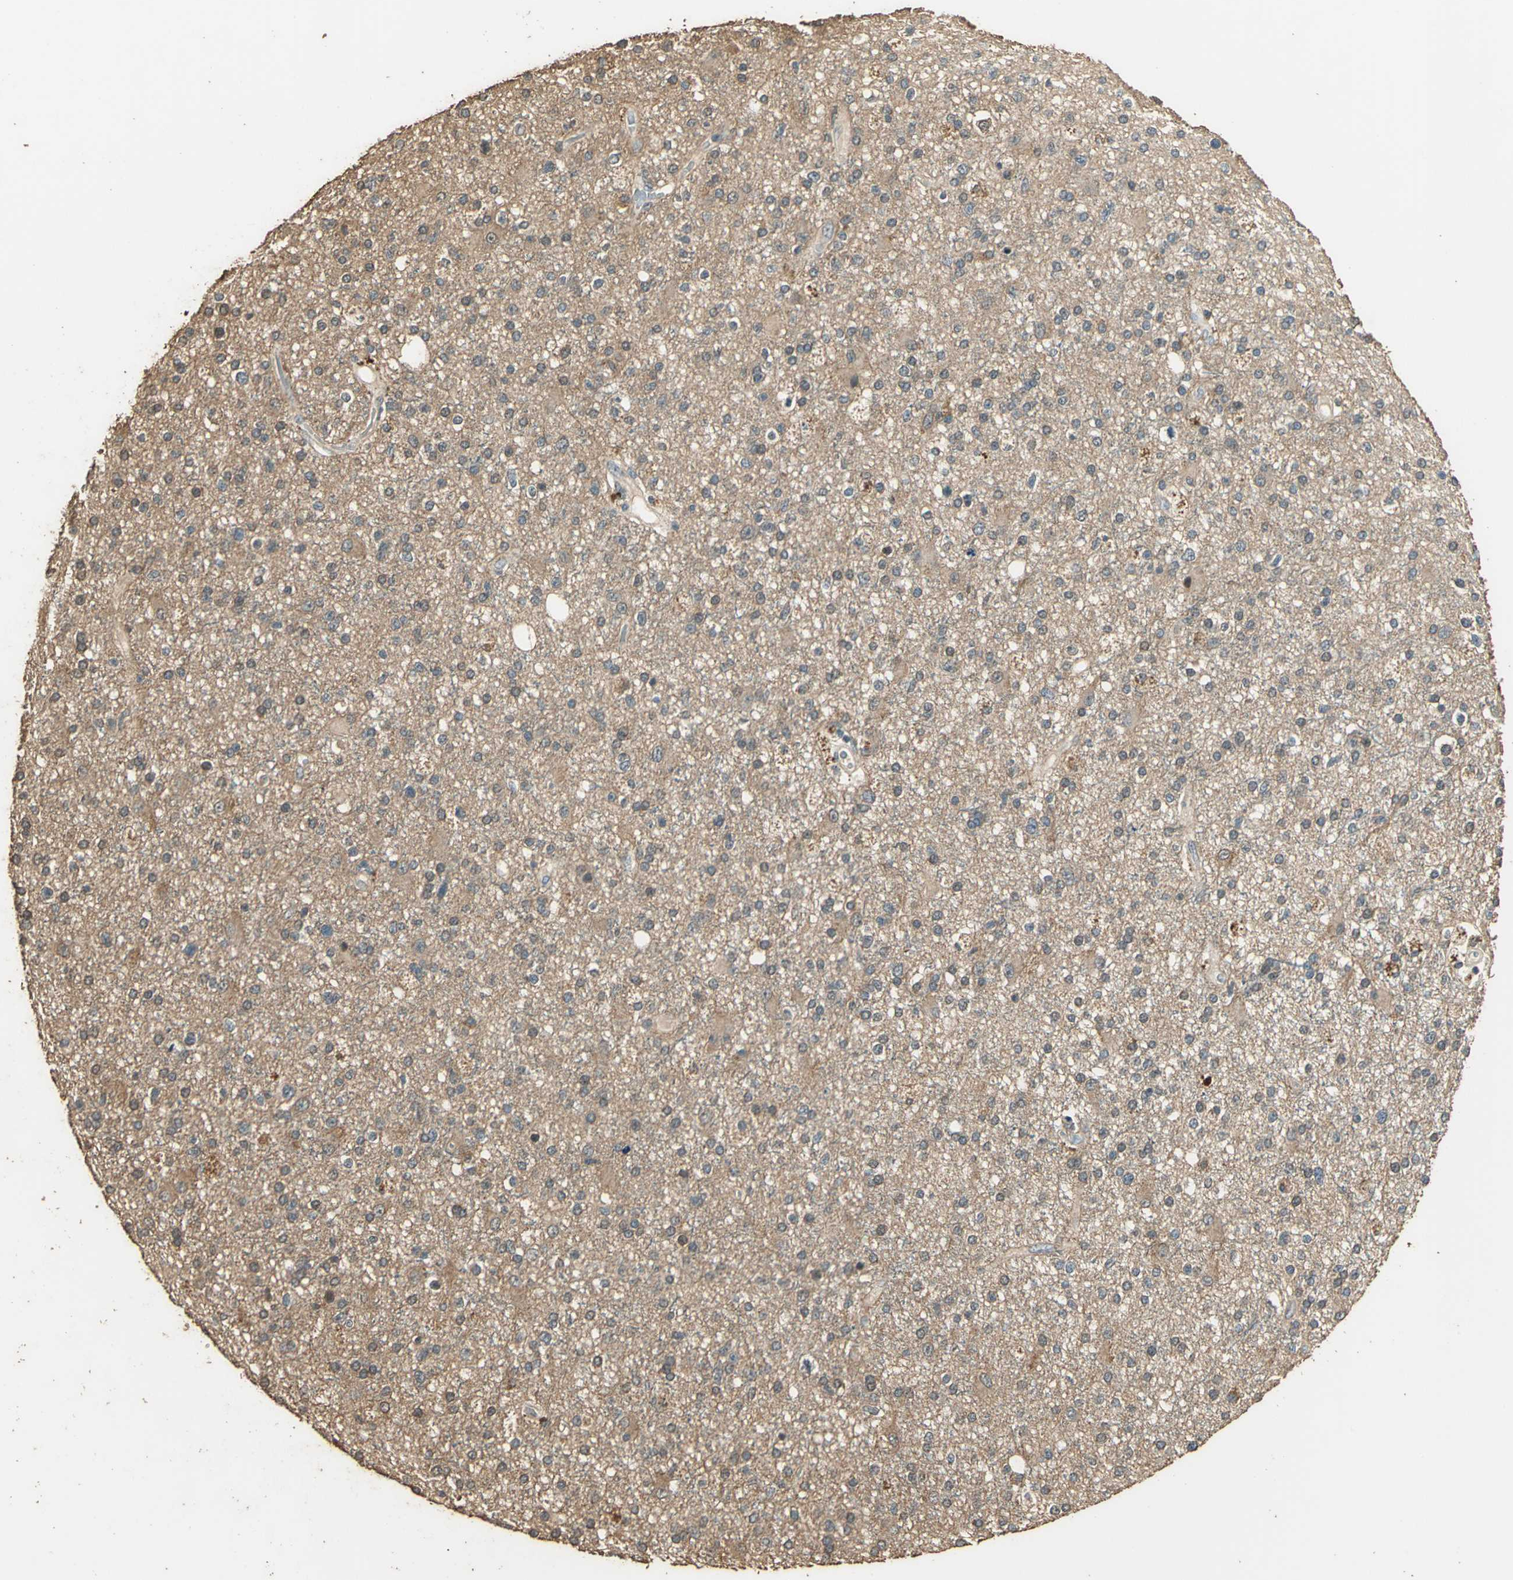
{"staining": {"intensity": "weak", "quantity": ">75%", "location": "cytoplasmic/membranous"}, "tissue": "glioma", "cell_type": "Tumor cells", "image_type": "cancer", "snomed": [{"axis": "morphology", "description": "Glioma, malignant, High grade"}, {"axis": "topography", "description": "Brain"}], "caption": "Immunohistochemical staining of human high-grade glioma (malignant) exhibits low levels of weak cytoplasmic/membranous positivity in approximately >75% of tumor cells.", "gene": "TMPRSS4", "patient": {"sex": "male", "age": 33}}